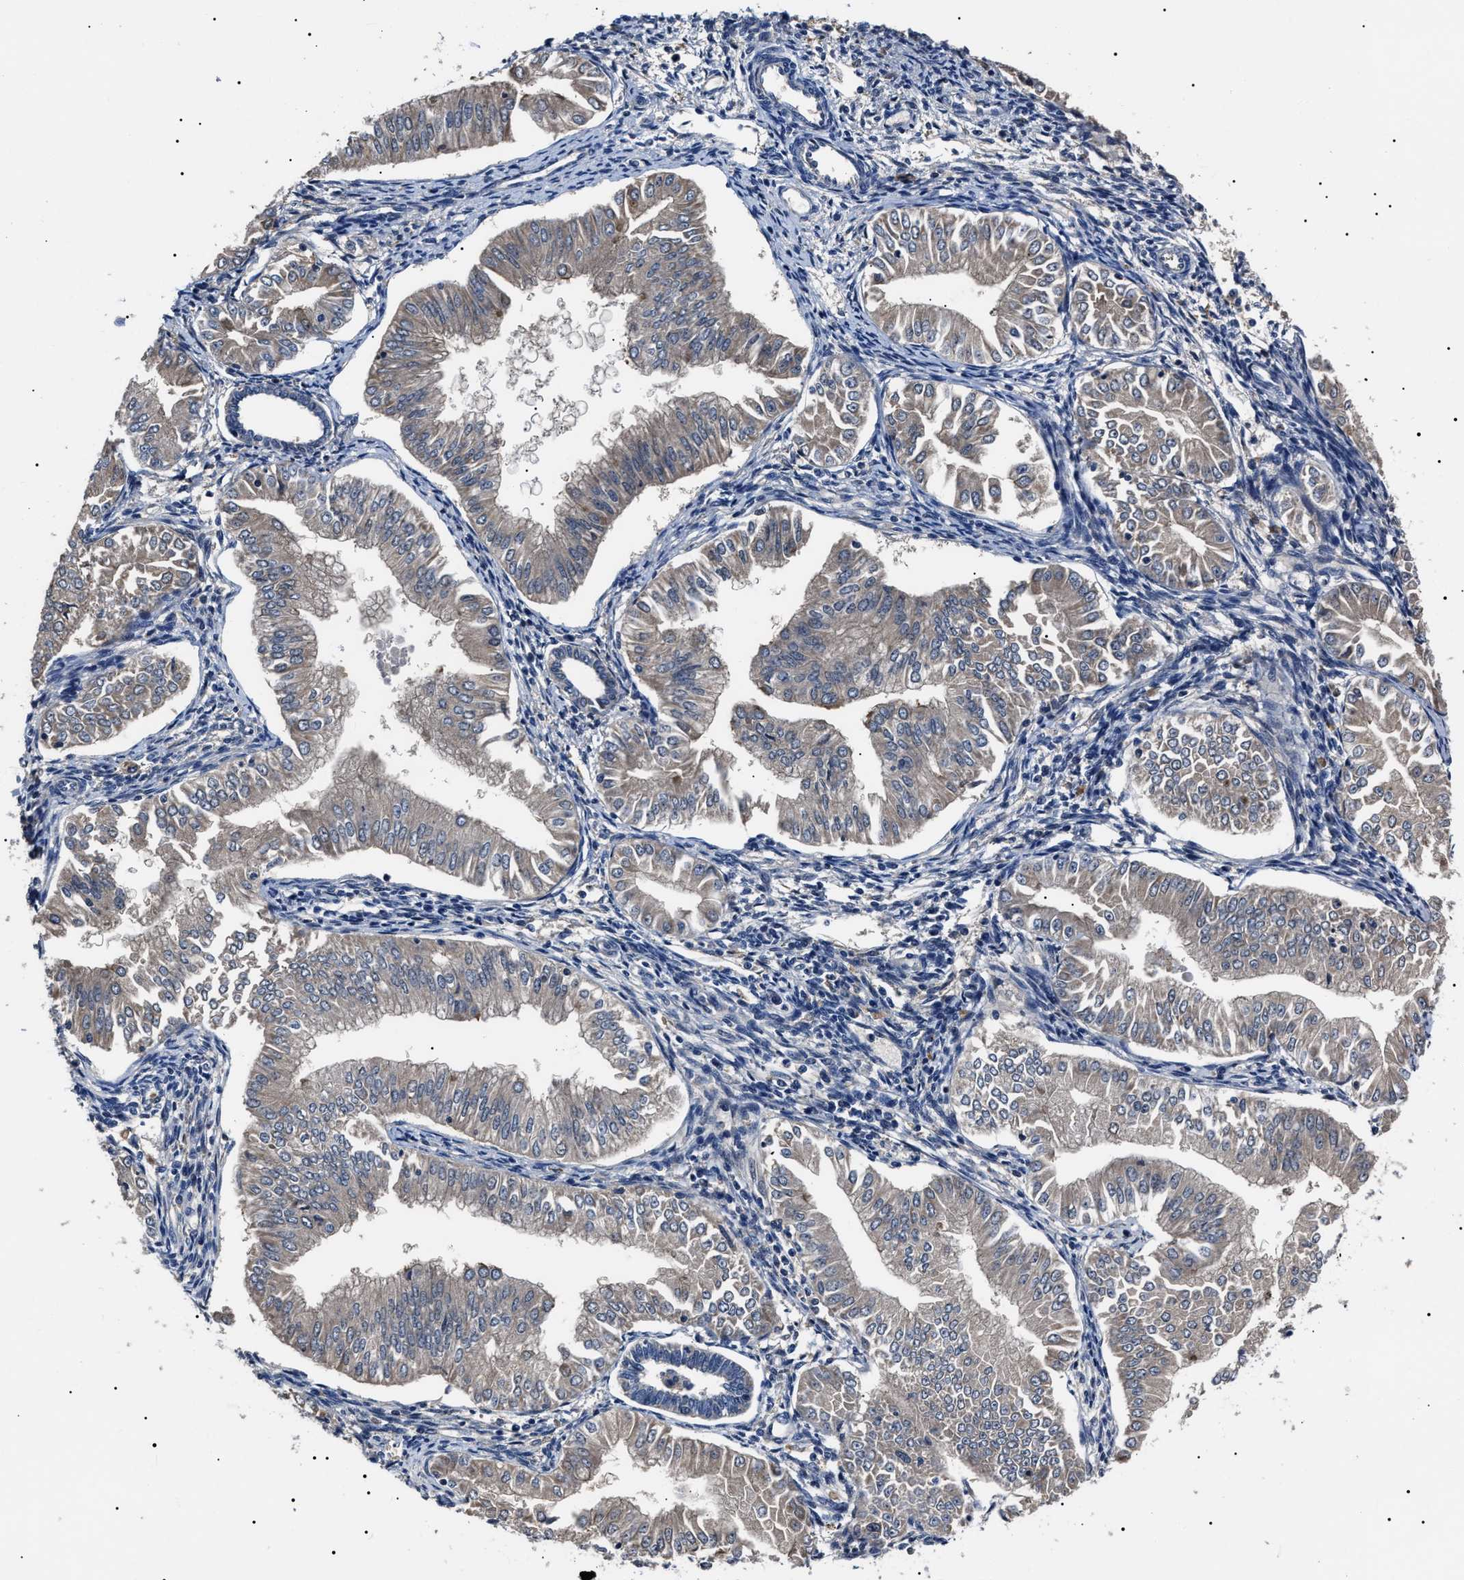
{"staining": {"intensity": "weak", "quantity": "<25%", "location": "cytoplasmic/membranous"}, "tissue": "endometrial cancer", "cell_type": "Tumor cells", "image_type": "cancer", "snomed": [{"axis": "morphology", "description": "Normal tissue, NOS"}, {"axis": "morphology", "description": "Adenocarcinoma, NOS"}, {"axis": "topography", "description": "Endometrium"}], "caption": "Immunohistochemistry (IHC) image of neoplastic tissue: human endometrial adenocarcinoma stained with DAB displays no significant protein positivity in tumor cells.", "gene": "IFT81", "patient": {"sex": "female", "age": 53}}